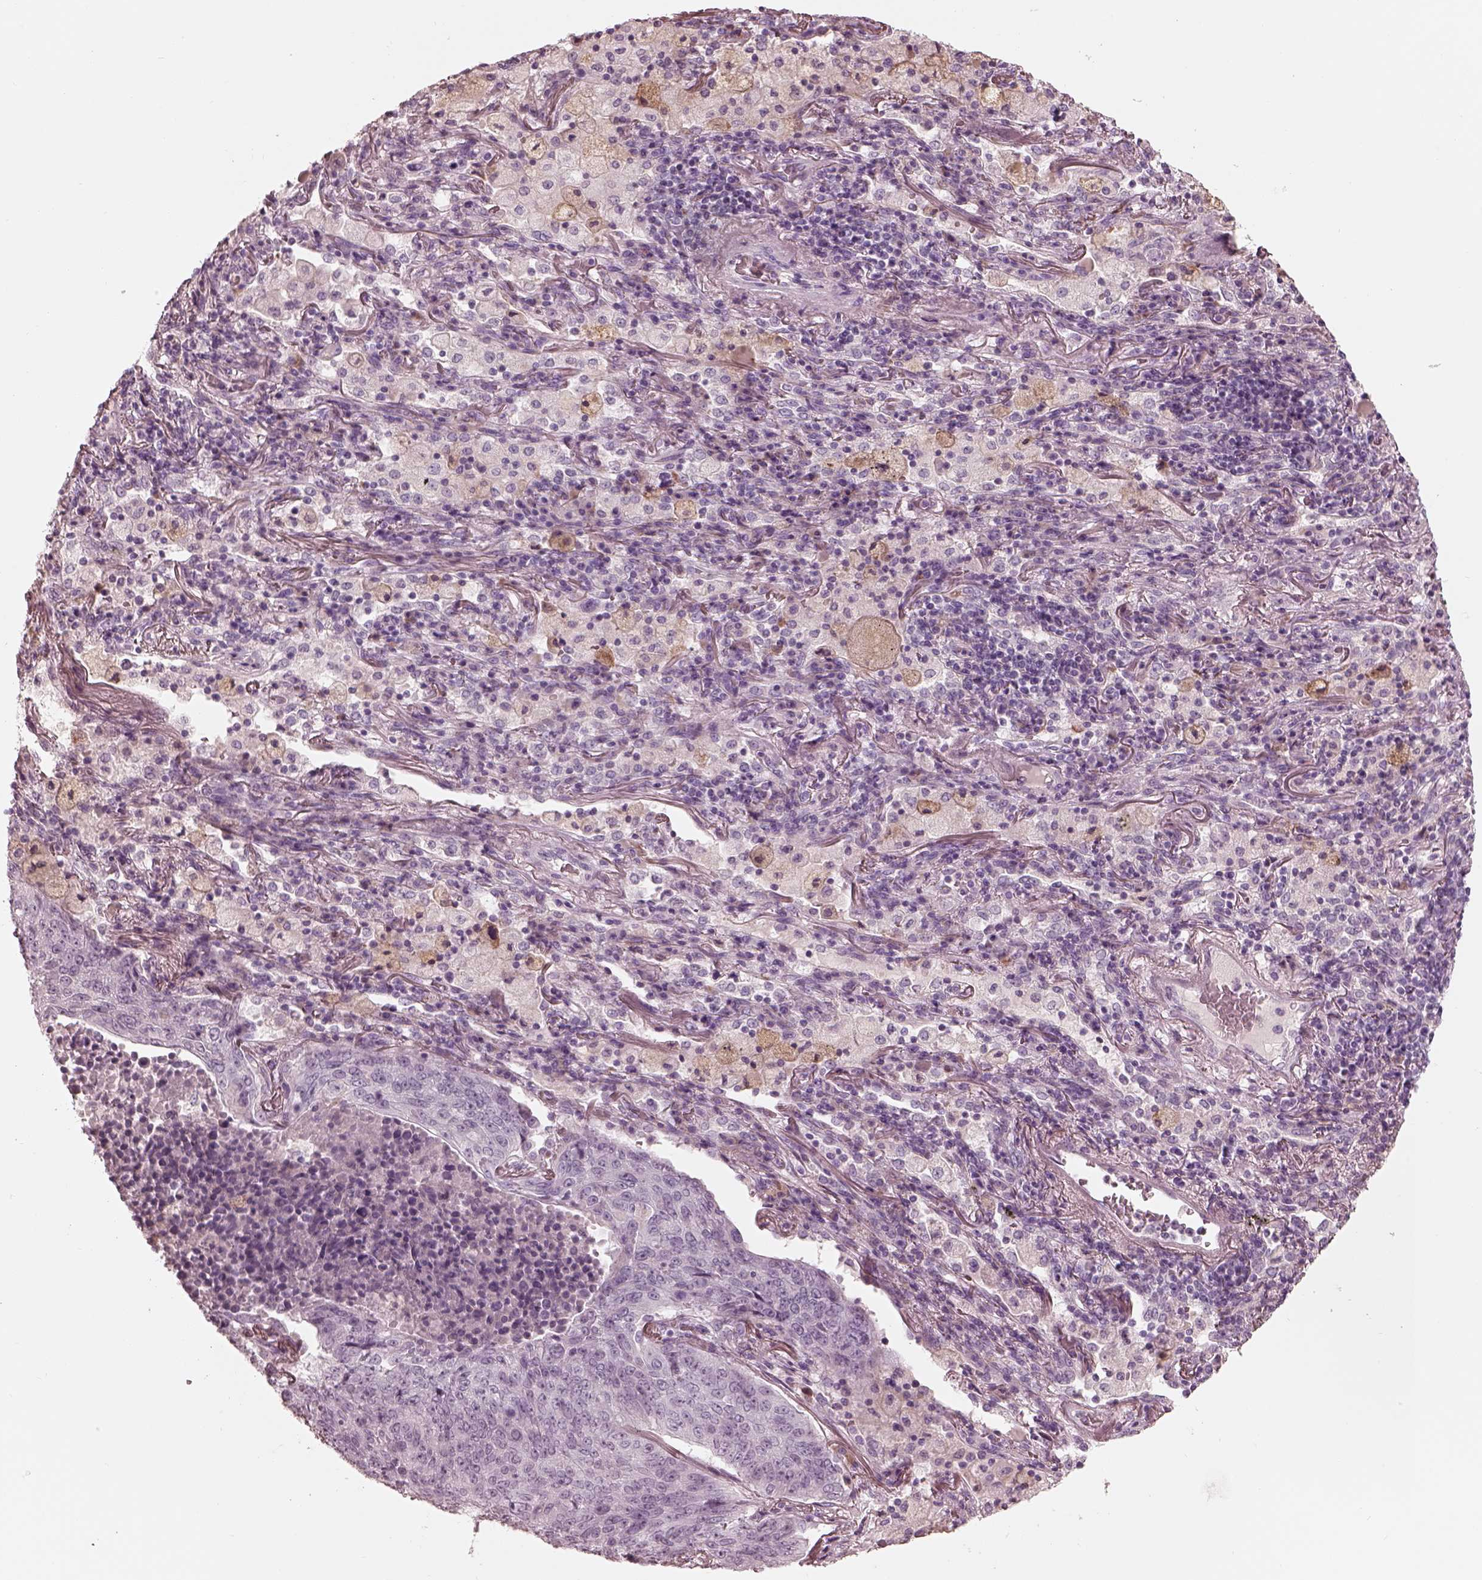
{"staining": {"intensity": "negative", "quantity": "none", "location": "none"}, "tissue": "lung cancer", "cell_type": "Tumor cells", "image_type": "cancer", "snomed": [{"axis": "morphology", "description": "Normal tissue, NOS"}, {"axis": "morphology", "description": "Squamous cell carcinoma, NOS"}, {"axis": "topography", "description": "Bronchus"}, {"axis": "topography", "description": "Lung"}], "caption": "Immunohistochemistry (IHC) of human lung cancer (squamous cell carcinoma) exhibits no positivity in tumor cells.", "gene": "CADM2", "patient": {"sex": "male", "age": 64}}